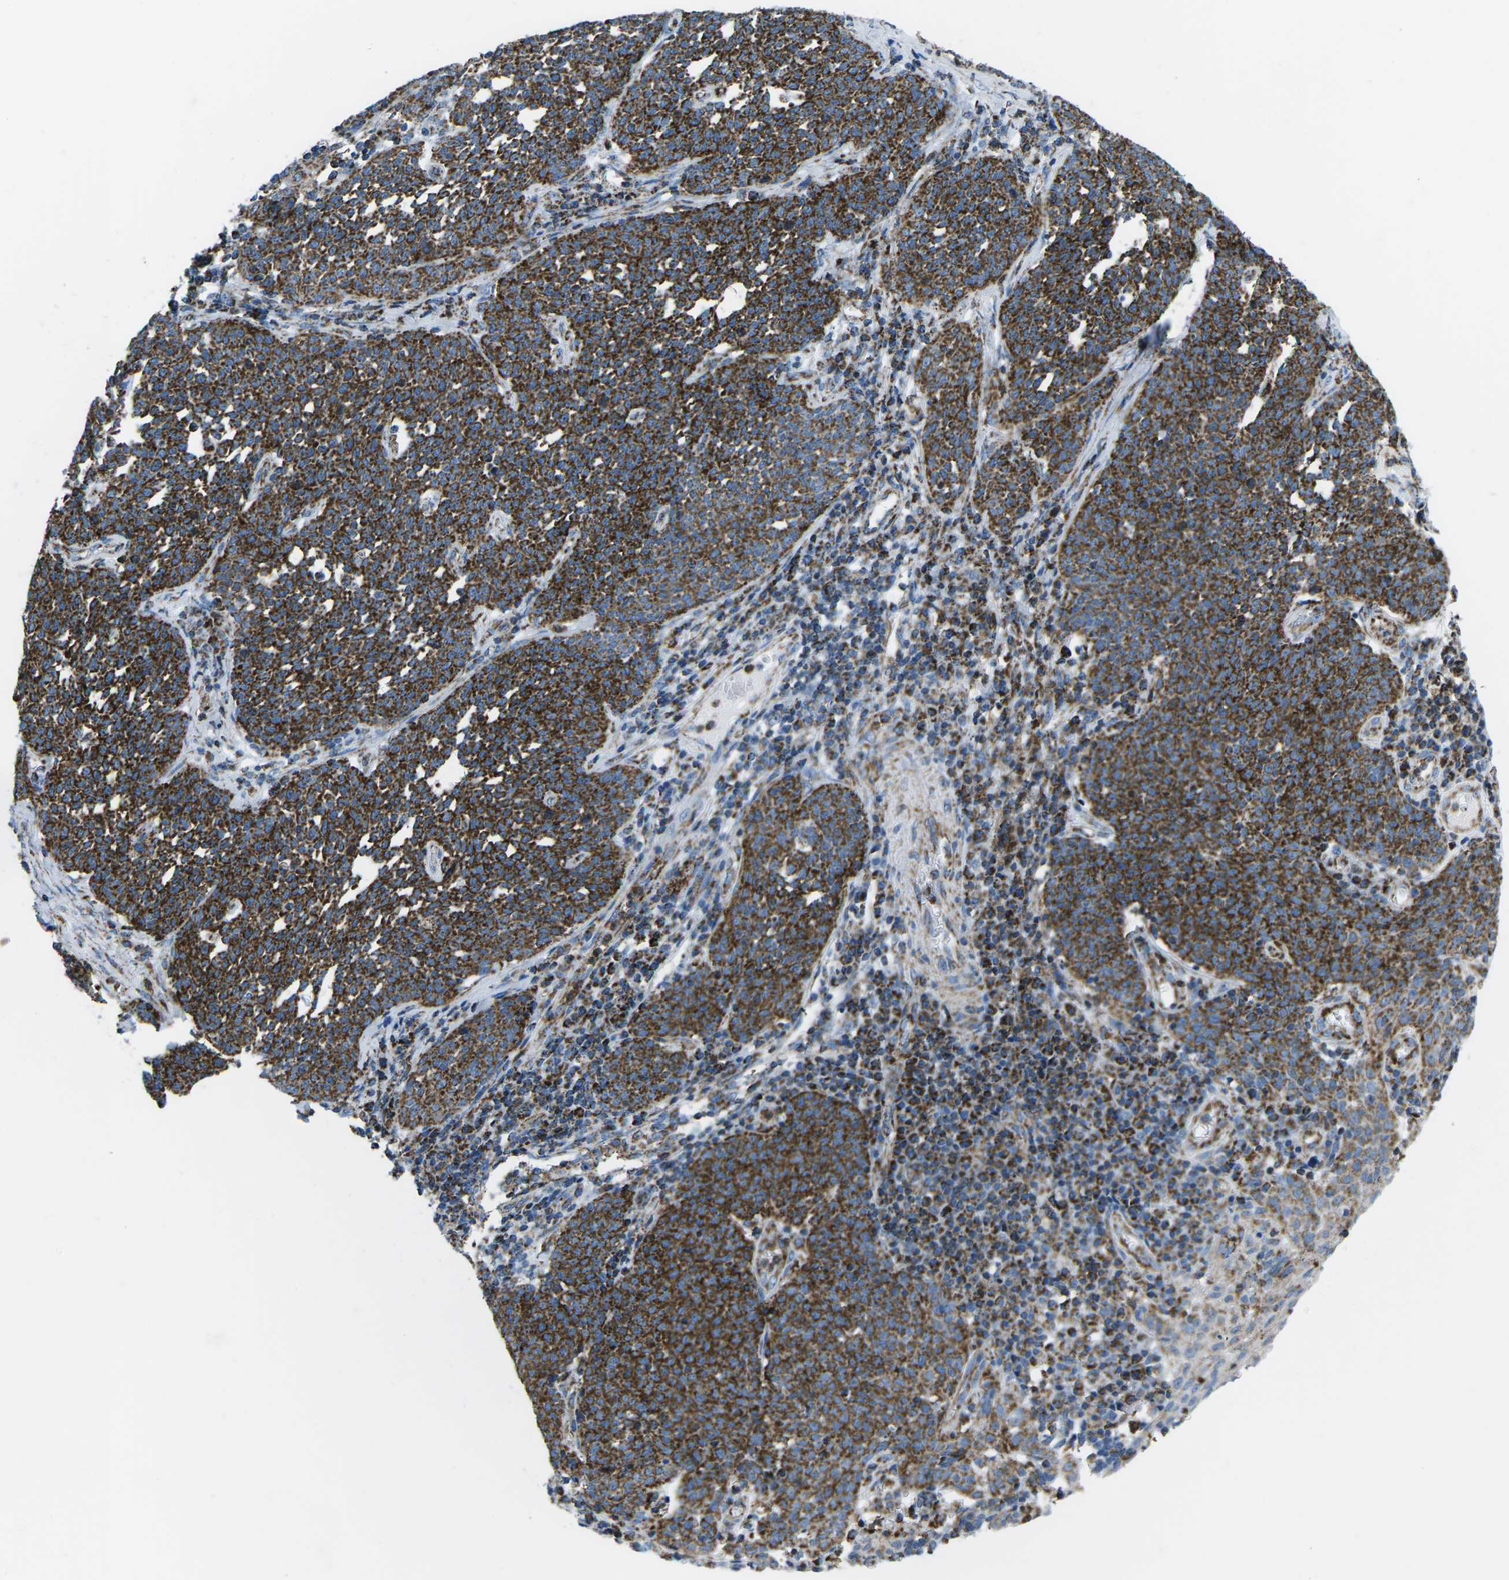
{"staining": {"intensity": "strong", "quantity": ">75%", "location": "cytoplasmic/membranous"}, "tissue": "cervical cancer", "cell_type": "Tumor cells", "image_type": "cancer", "snomed": [{"axis": "morphology", "description": "Squamous cell carcinoma, NOS"}, {"axis": "topography", "description": "Cervix"}], "caption": "Tumor cells reveal strong cytoplasmic/membranous expression in about >75% of cells in squamous cell carcinoma (cervical). Nuclei are stained in blue.", "gene": "COX6C", "patient": {"sex": "female", "age": 34}}